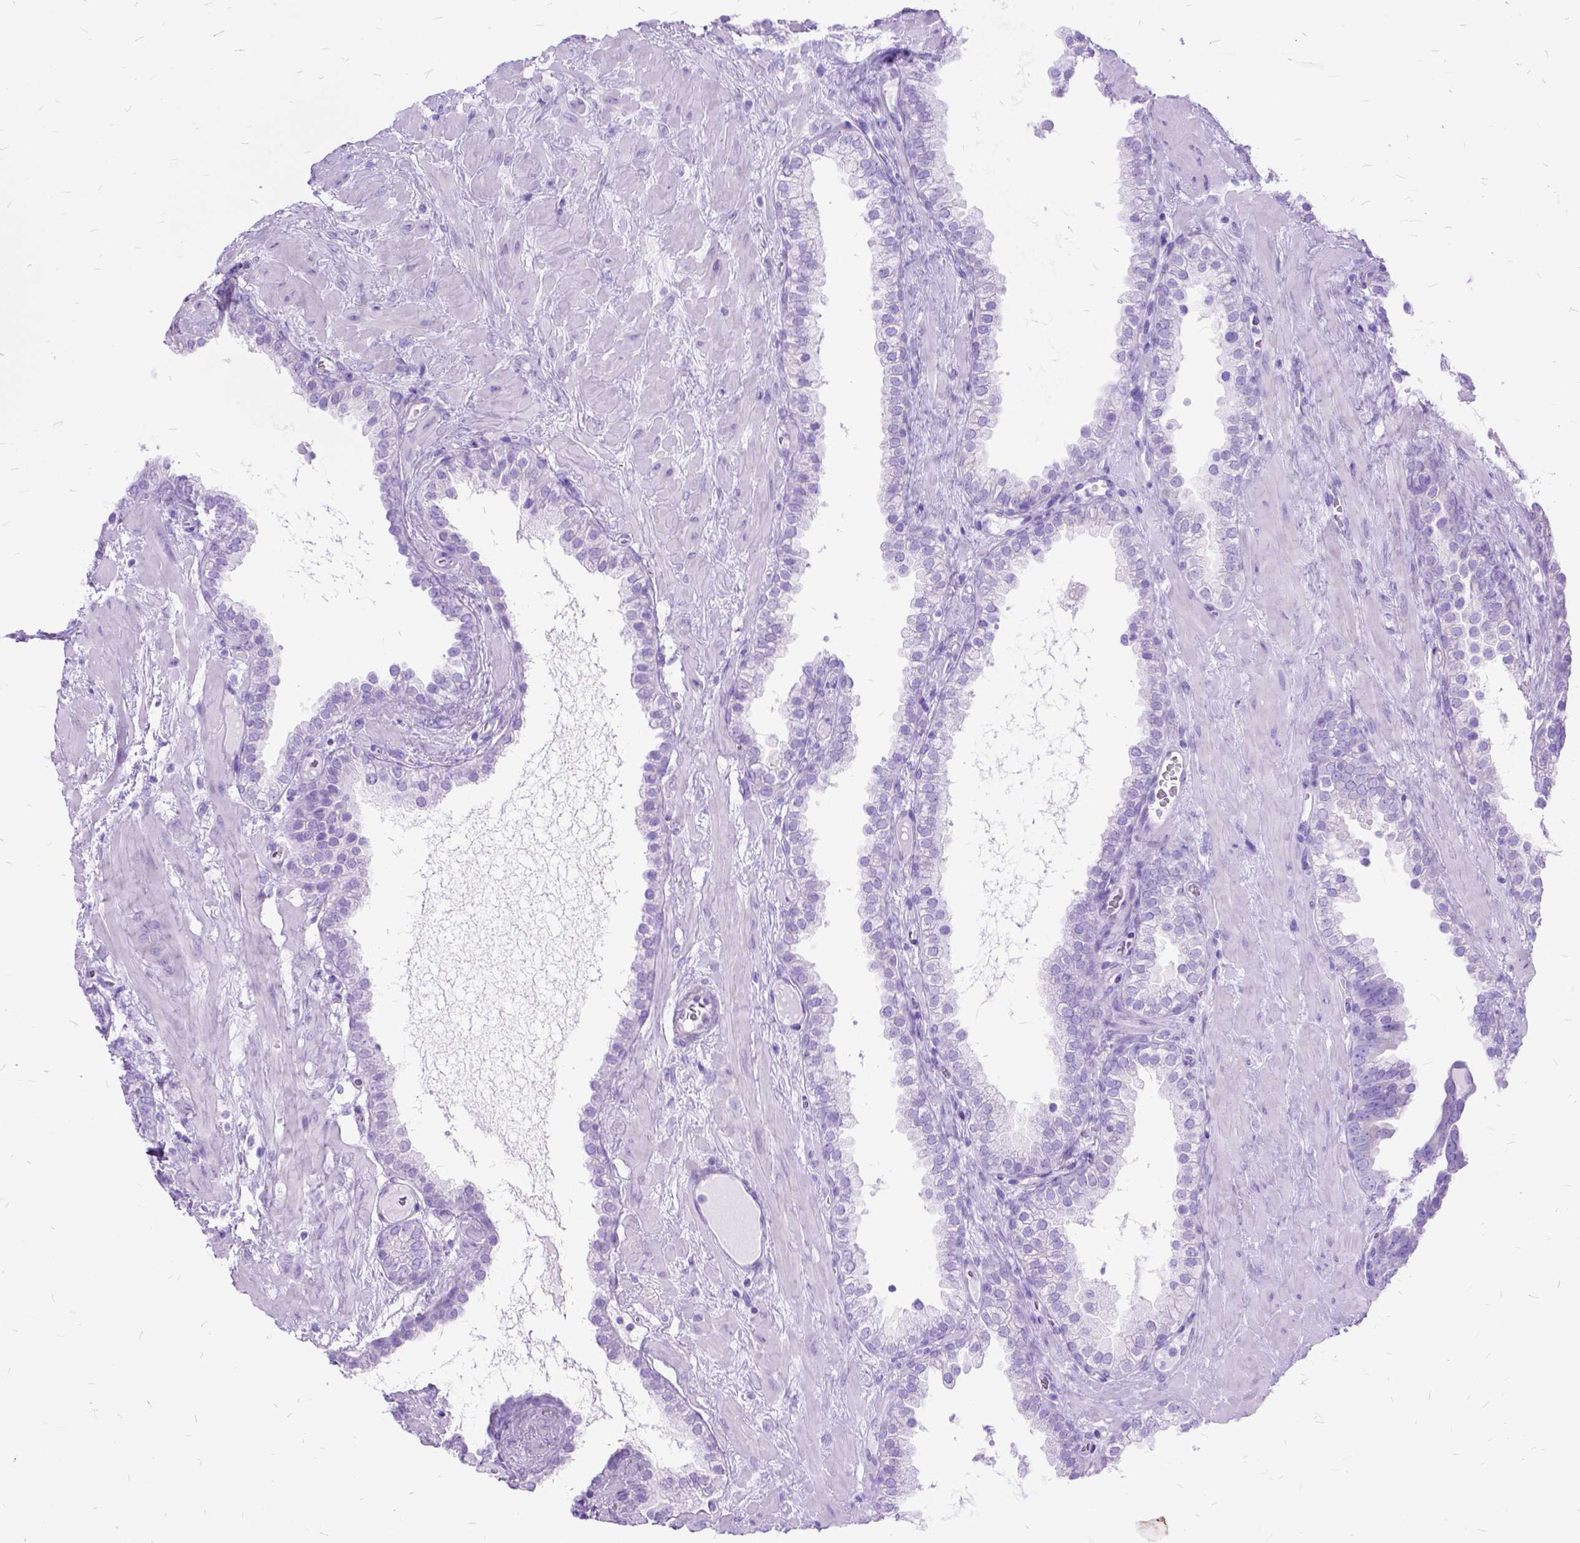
{"staining": {"intensity": "negative", "quantity": "none", "location": "none"}, "tissue": "prostate cancer", "cell_type": "Tumor cells", "image_type": "cancer", "snomed": [{"axis": "morphology", "description": "Adenocarcinoma, Low grade"}, {"axis": "topography", "description": "Prostate"}], "caption": "This is an immunohistochemistry (IHC) micrograph of prostate cancer. There is no staining in tumor cells.", "gene": "DNAH2", "patient": {"sex": "male", "age": 62}}